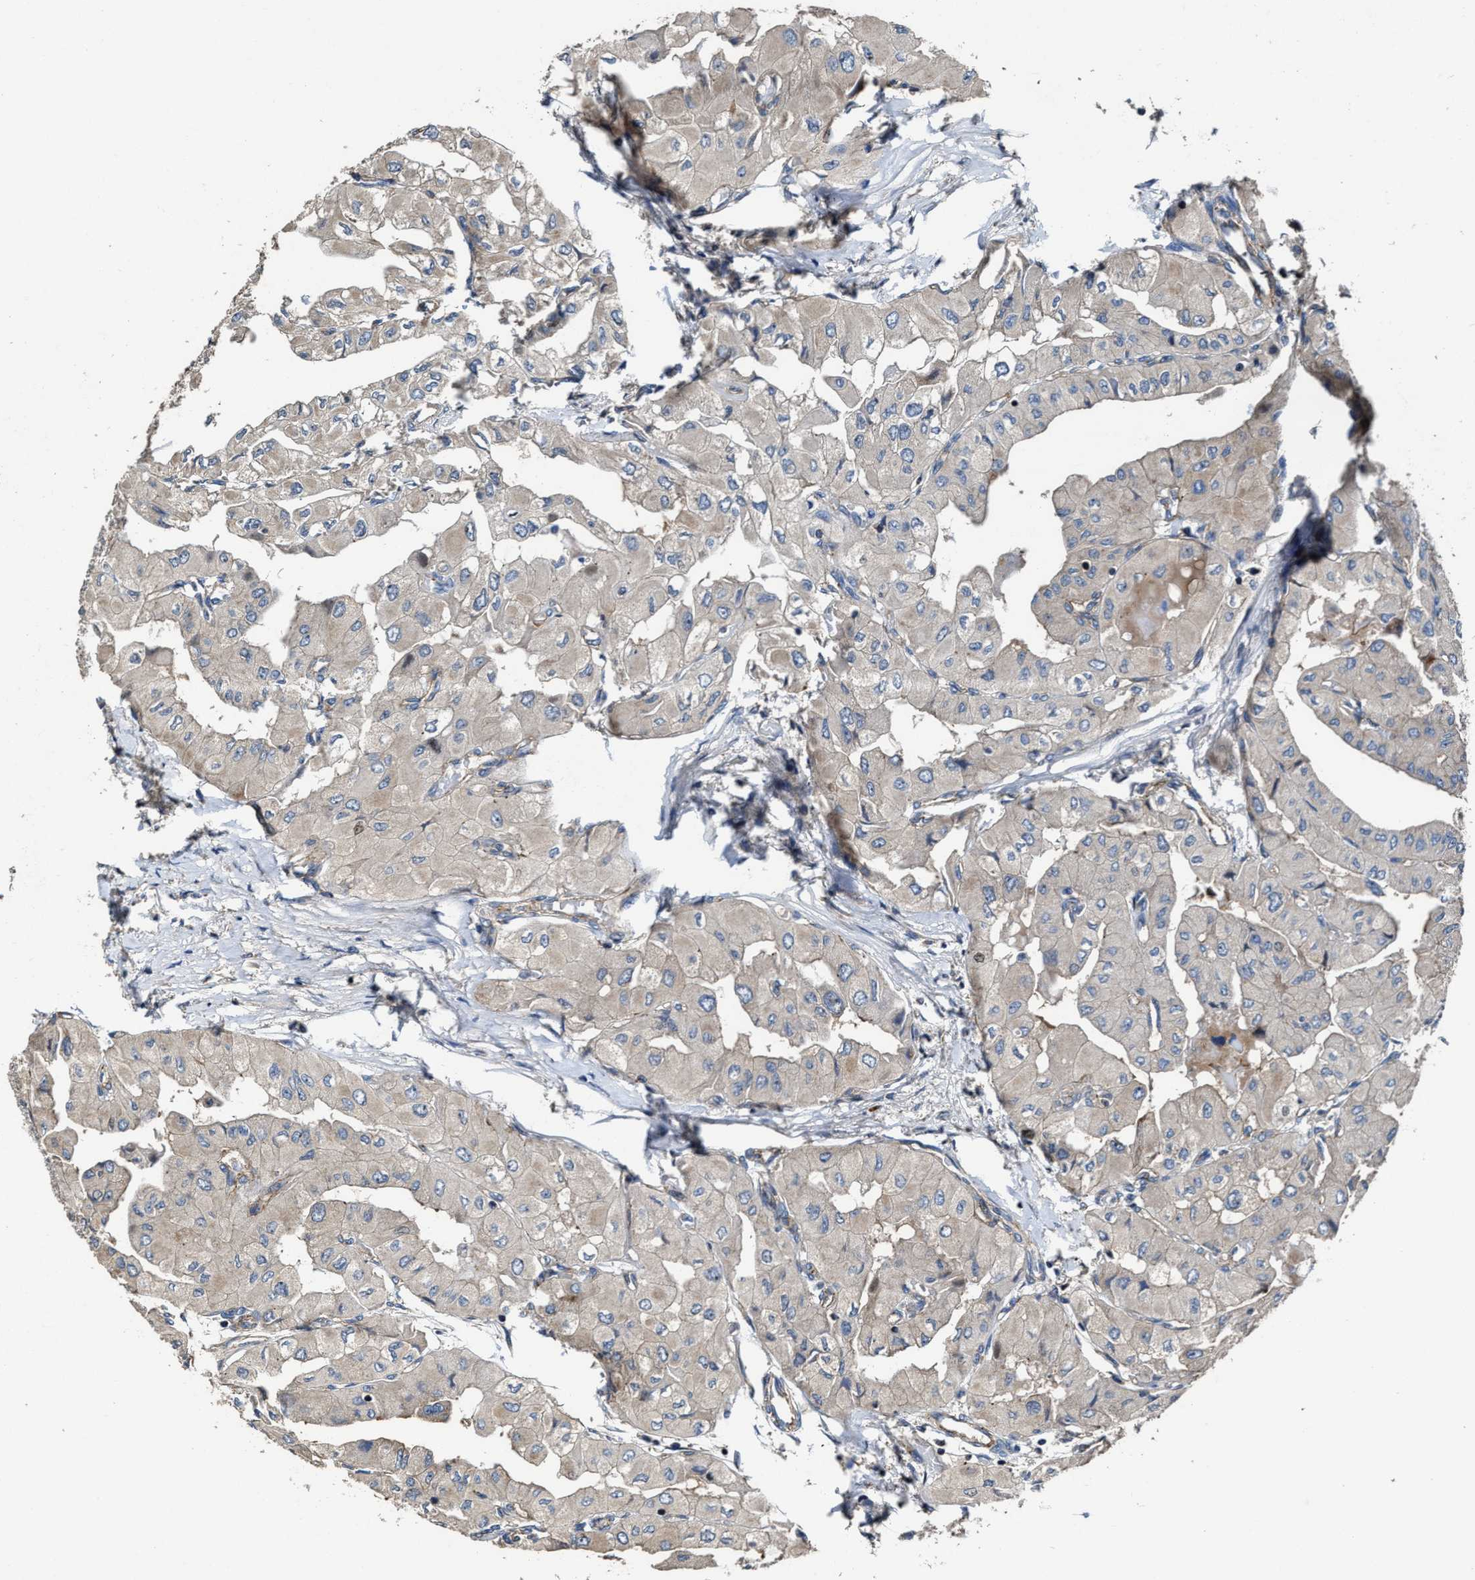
{"staining": {"intensity": "negative", "quantity": "none", "location": "none"}, "tissue": "thyroid cancer", "cell_type": "Tumor cells", "image_type": "cancer", "snomed": [{"axis": "morphology", "description": "Papillary adenocarcinoma, NOS"}, {"axis": "topography", "description": "Thyroid gland"}], "caption": "Immunohistochemical staining of human thyroid cancer shows no significant positivity in tumor cells.", "gene": "PTAR1", "patient": {"sex": "female", "age": 59}}